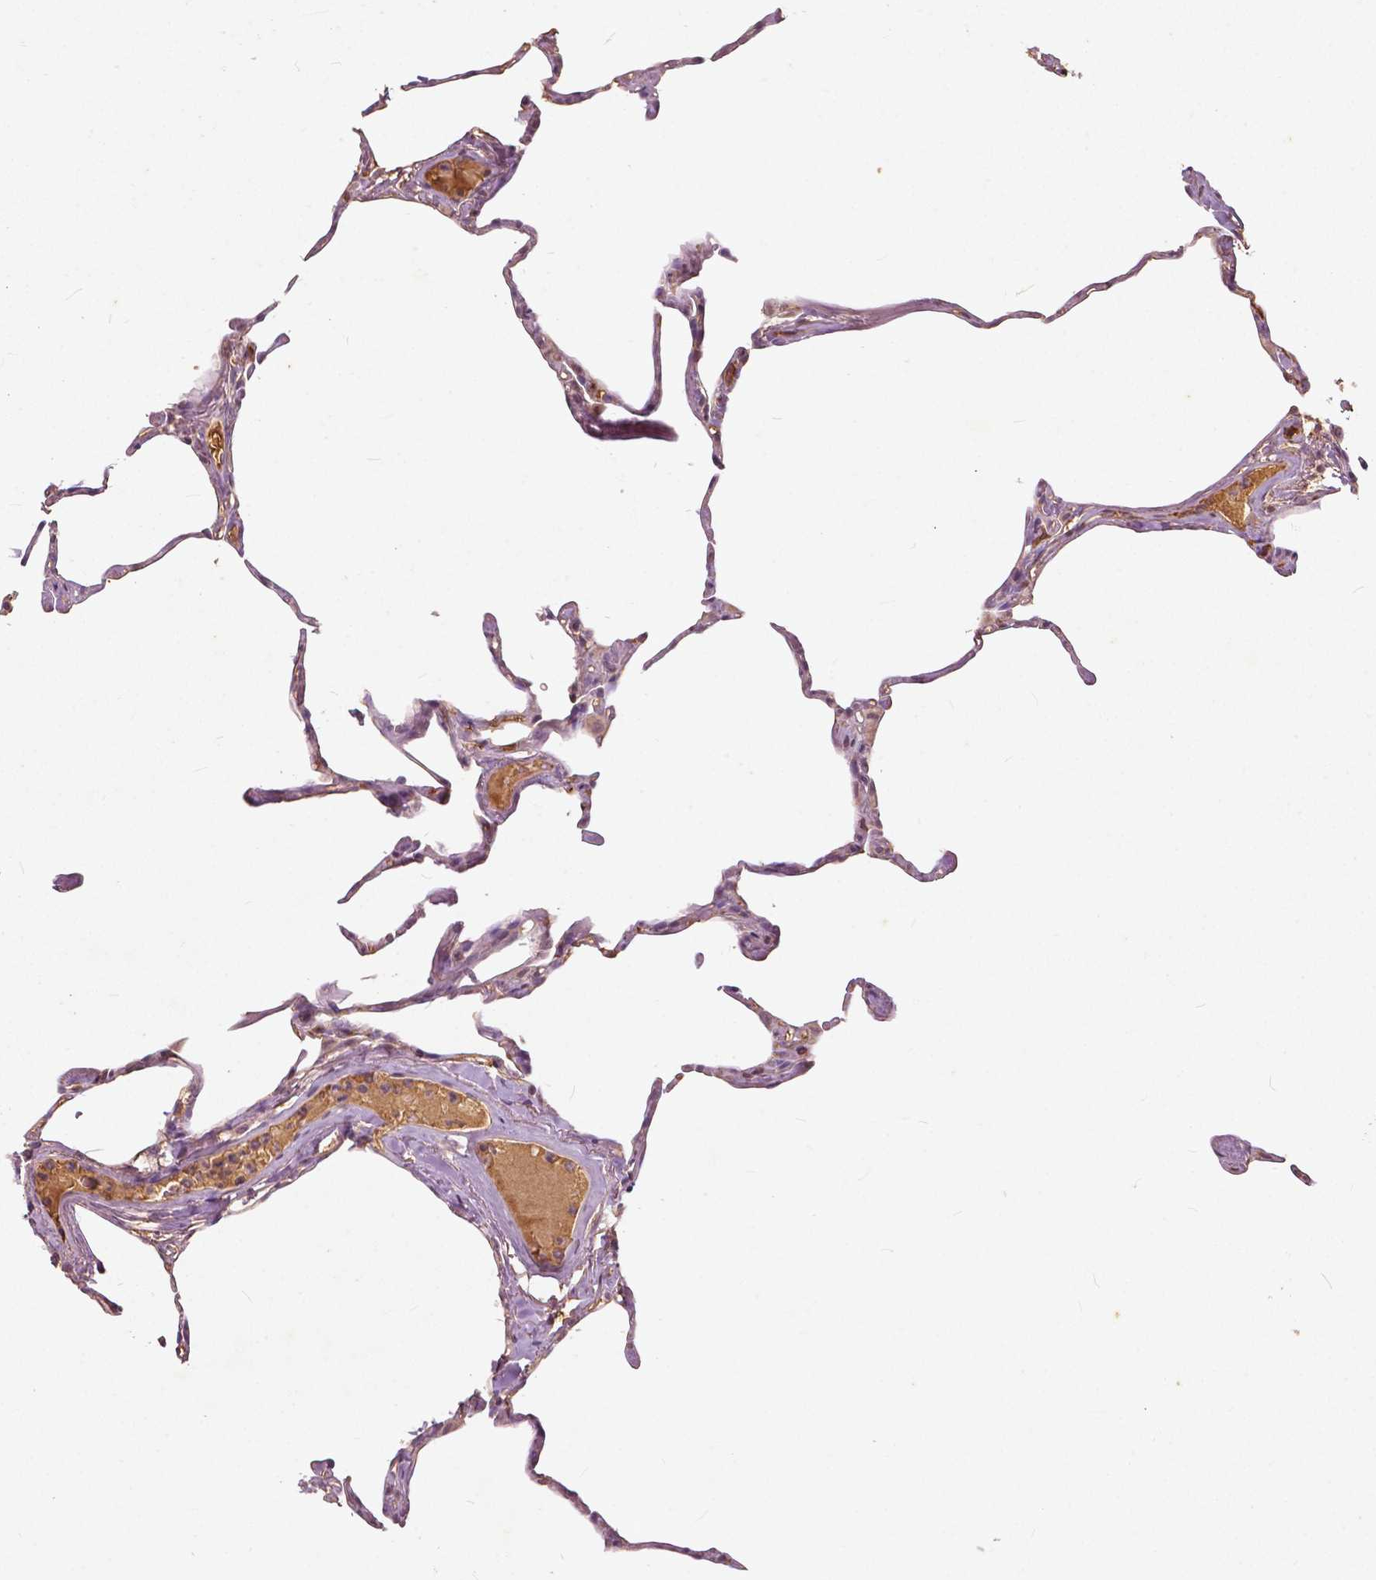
{"staining": {"intensity": "weak", "quantity": "25%-75%", "location": "nuclear"}, "tissue": "lung", "cell_type": "Alveolar cells", "image_type": "normal", "snomed": [{"axis": "morphology", "description": "Normal tissue, NOS"}, {"axis": "topography", "description": "Lung"}], "caption": "DAB immunohistochemical staining of benign human lung displays weak nuclear protein expression in about 25%-75% of alveolar cells.", "gene": "ANGPTL4", "patient": {"sex": "male", "age": 65}}